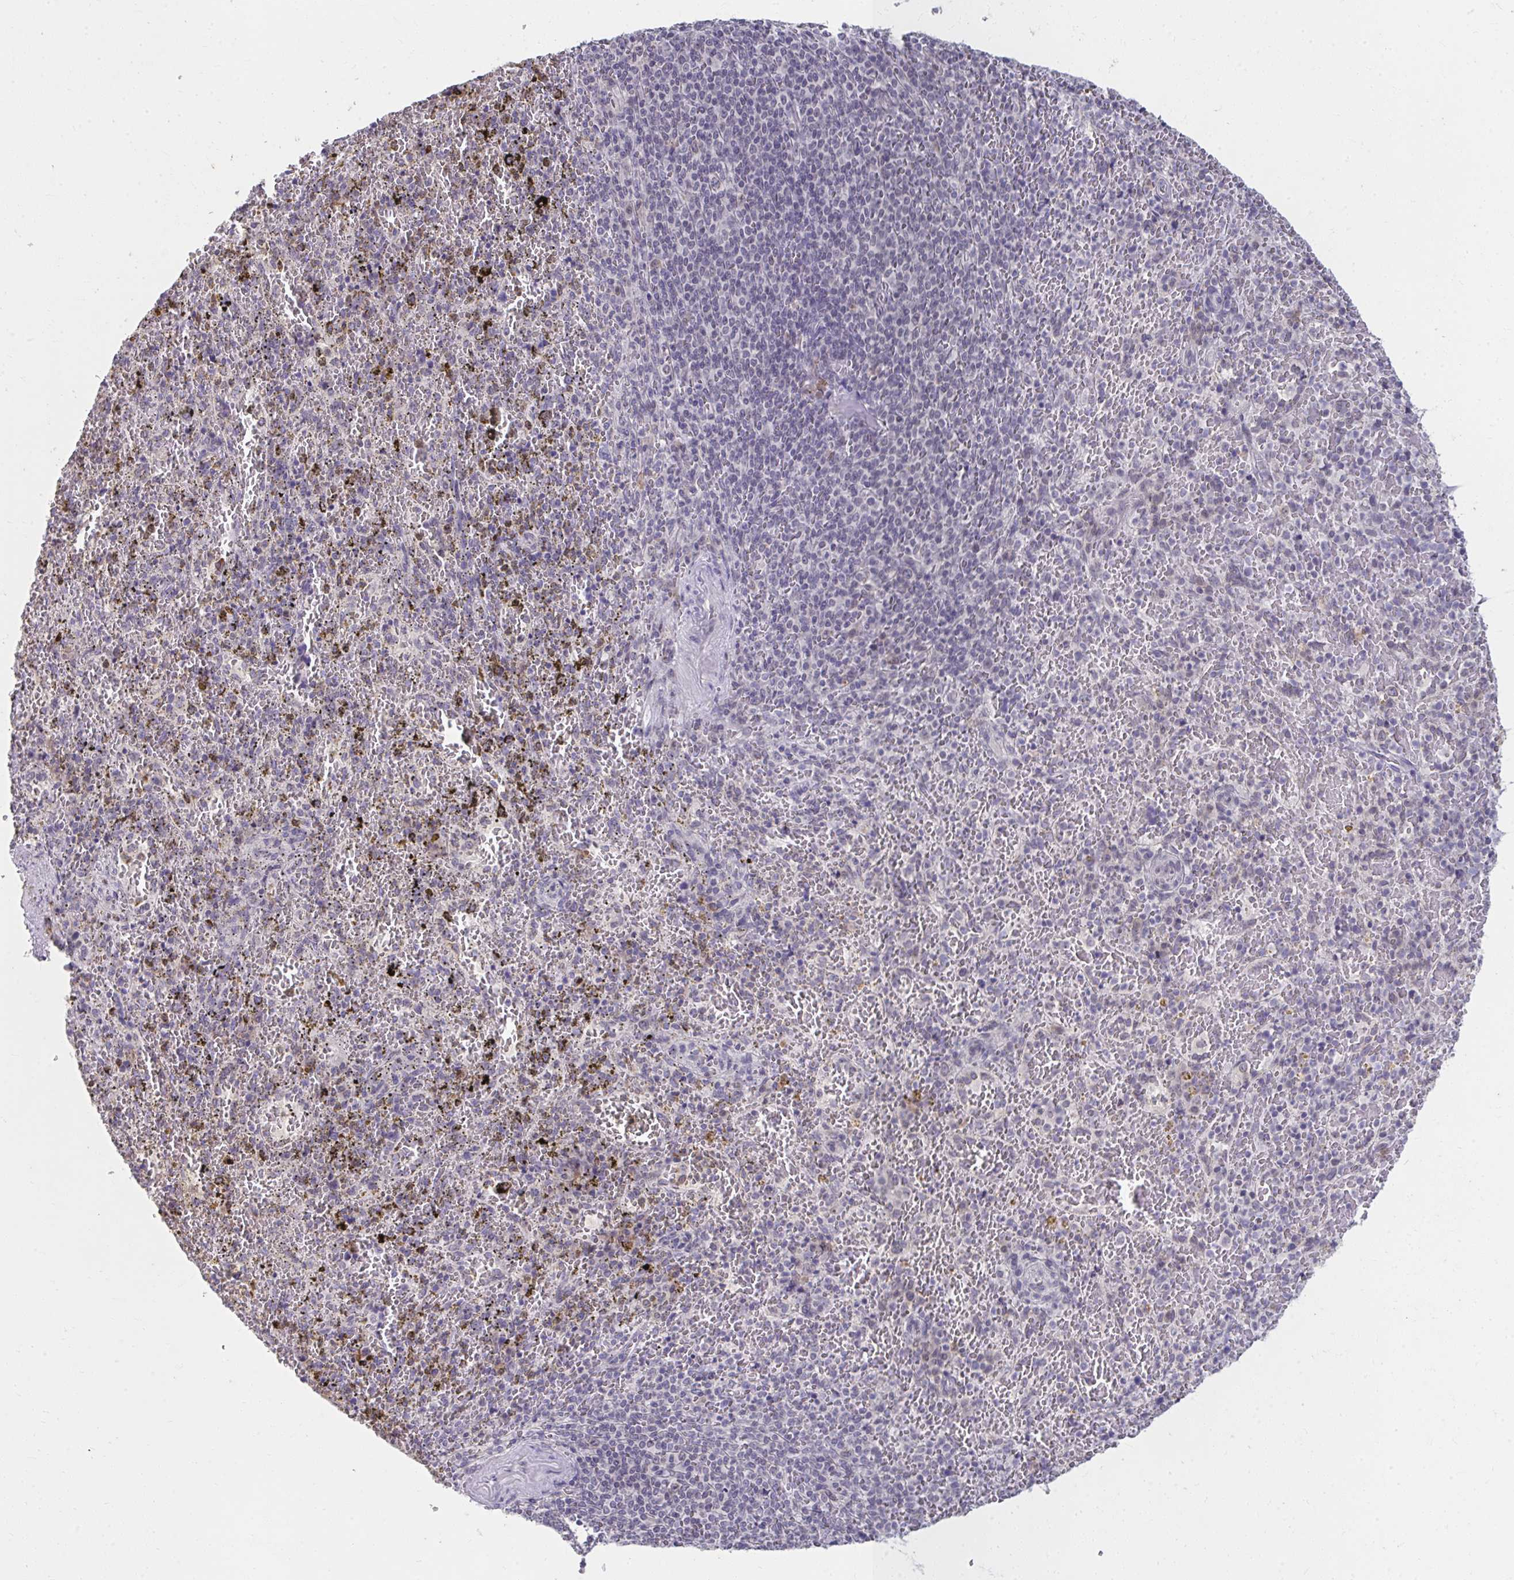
{"staining": {"intensity": "negative", "quantity": "none", "location": "none"}, "tissue": "spleen", "cell_type": "Cells in red pulp", "image_type": "normal", "snomed": [{"axis": "morphology", "description": "Normal tissue, NOS"}, {"axis": "topography", "description": "Spleen"}], "caption": "Micrograph shows no protein positivity in cells in red pulp of benign spleen. Nuclei are stained in blue.", "gene": "NUP133", "patient": {"sex": "female", "age": 50}}